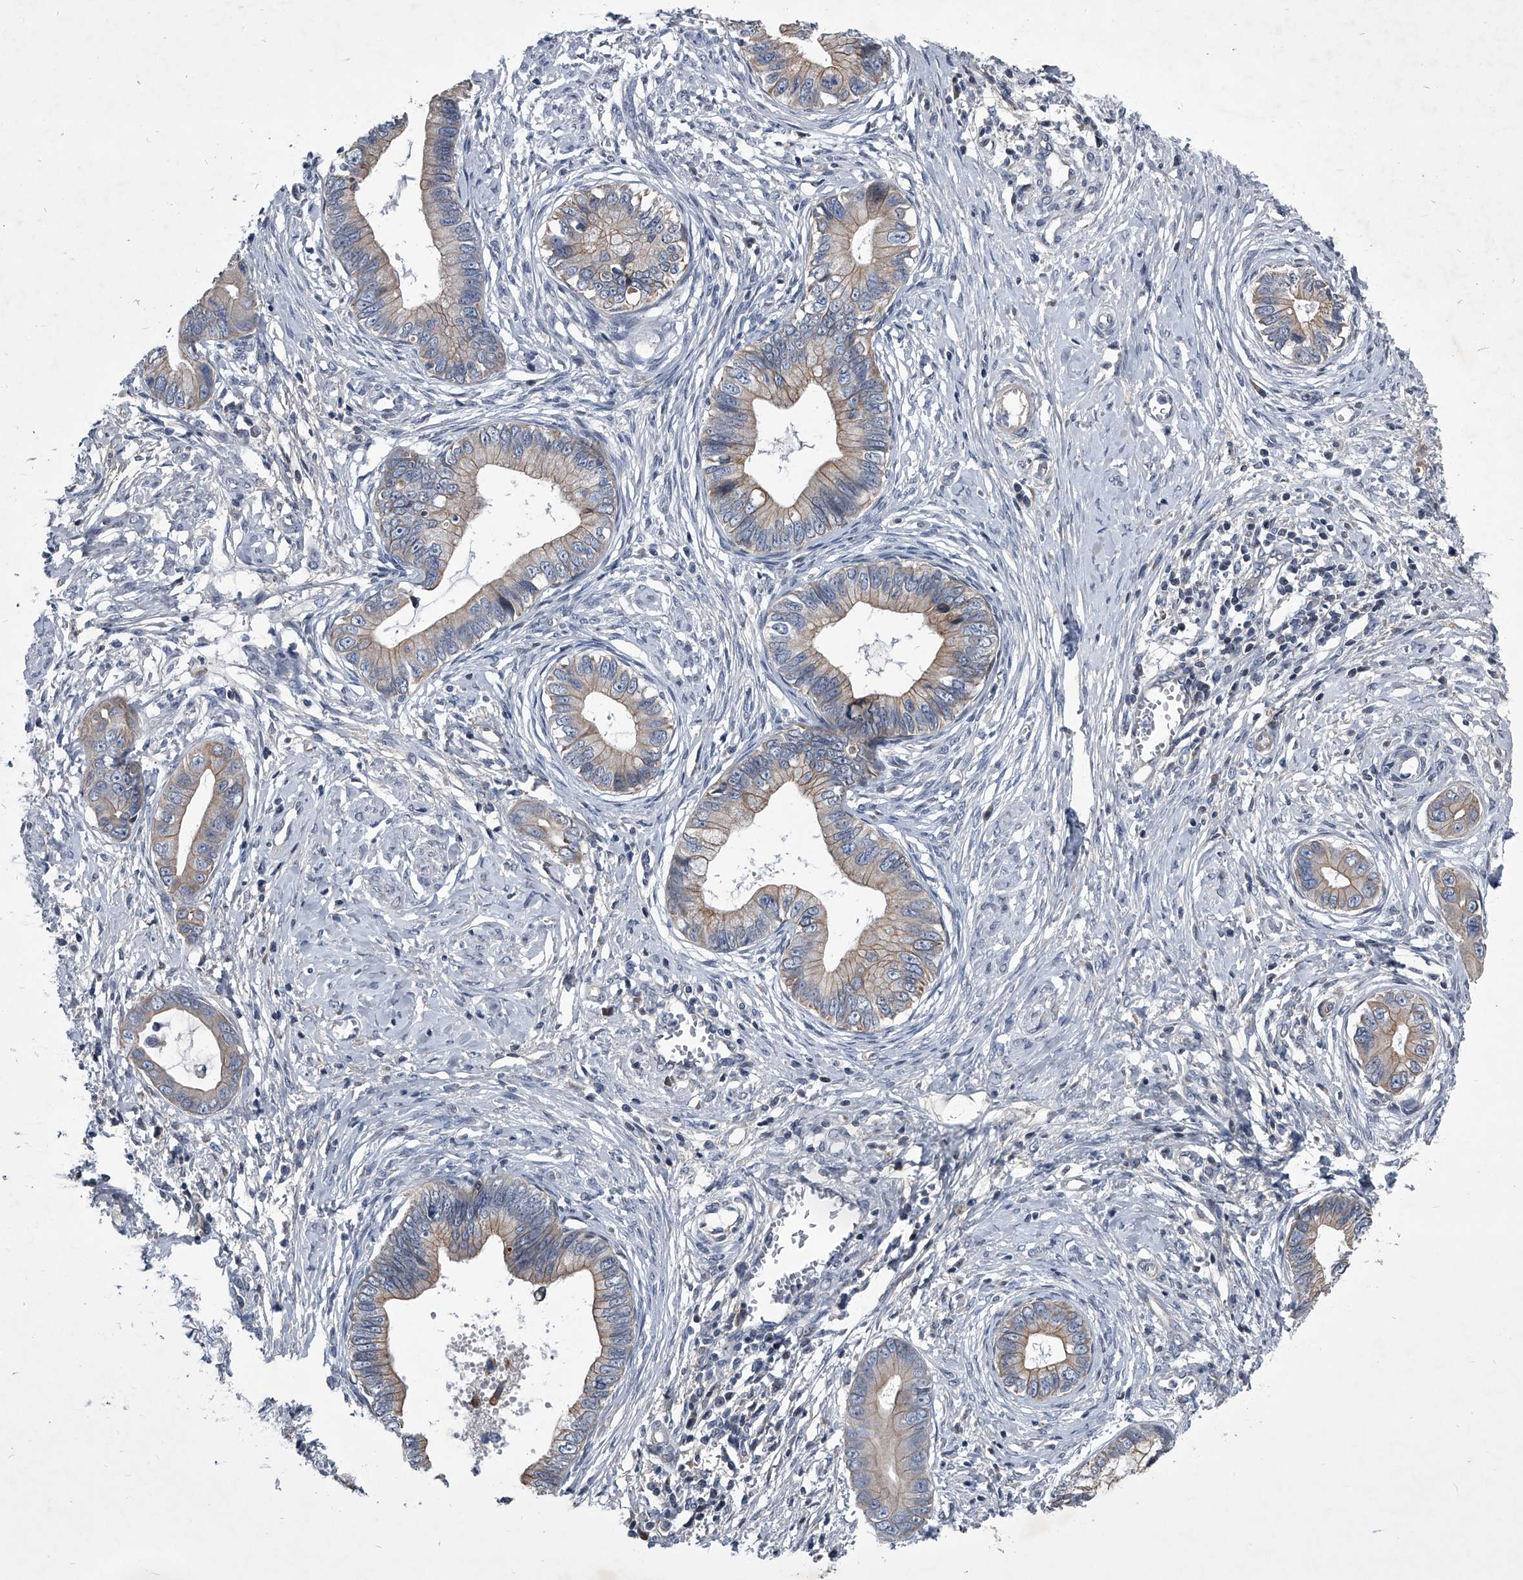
{"staining": {"intensity": "weak", "quantity": ">75%", "location": "cytoplasmic/membranous"}, "tissue": "cervical cancer", "cell_type": "Tumor cells", "image_type": "cancer", "snomed": [{"axis": "morphology", "description": "Adenocarcinoma, NOS"}, {"axis": "topography", "description": "Cervix"}], "caption": "DAB (3,3'-diaminobenzidine) immunohistochemical staining of human adenocarcinoma (cervical) demonstrates weak cytoplasmic/membranous protein positivity in about >75% of tumor cells.", "gene": "ZNF76", "patient": {"sex": "female", "age": 44}}